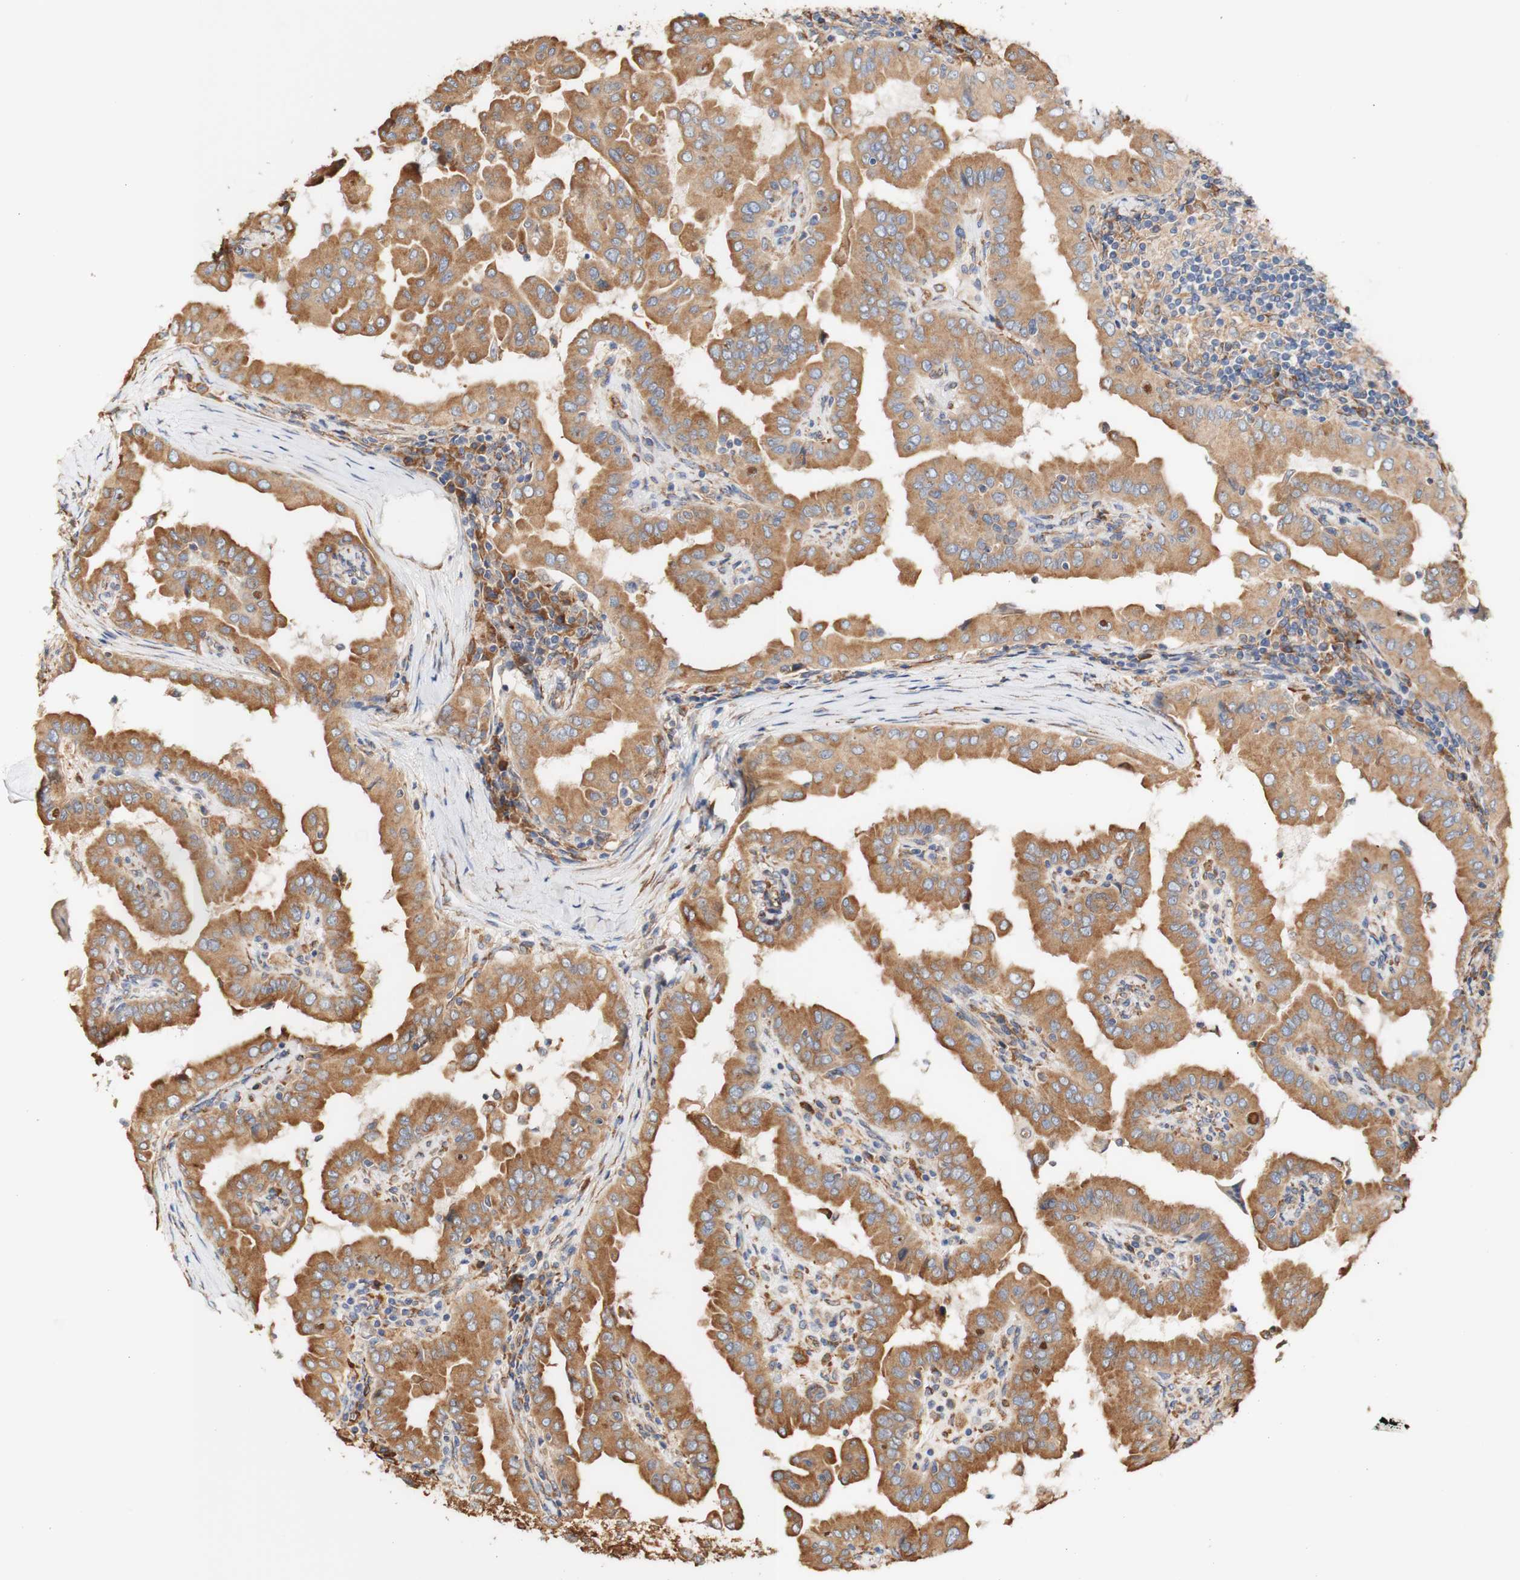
{"staining": {"intensity": "moderate", "quantity": ">75%", "location": "cytoplasmic/membranous"}, "tissue": "thyroid cancer", "cell_type": "Tumor cells", "image_type": "cancer", "snomed": [{"axis": "morphology", "description": "Papillary adenocarcinoma, NOS"}, {"axis": "topography", "description": "Thyroid gland"}], "caption": "Protein expression analysis of thyroid papillary adenocarcinoma shows moderate cytoplasmic/membranous expression in about >75% of tumor cells. Using DAB (brown) and hematoxylin (blue) stains, captured at high magnification using brightfield microscopy.", "gene": "EIF2AK4", "patient": {"sex": "male", "age": 33}}